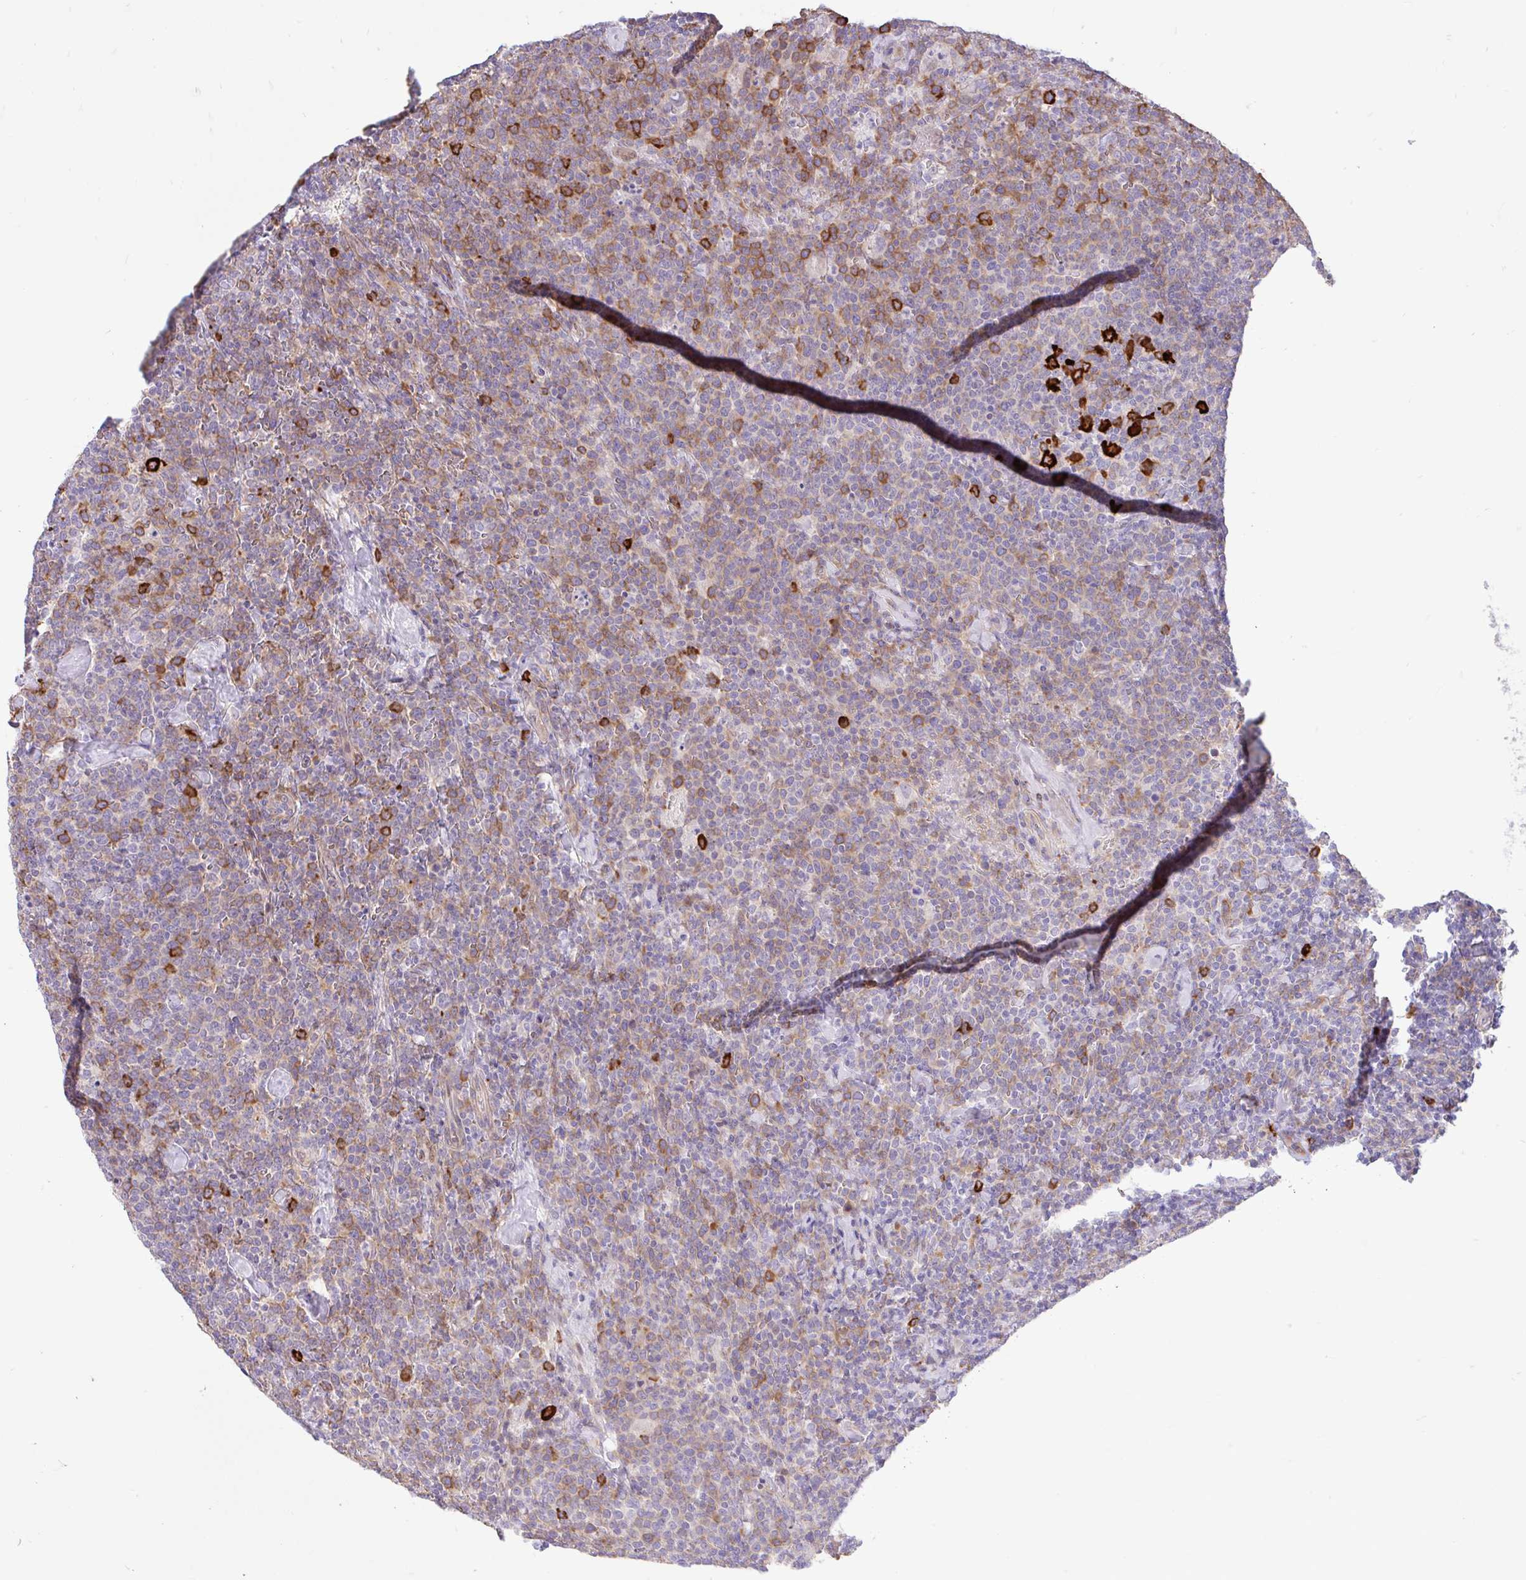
{"staining": {"intensity": "moderate", "quantity": ">75%", "location": "cytoplasmic/membranous"}, "tissue": "lymphoma", "cell_type": "Tumor cells", "image_type": "cancer", "snomed": [{"axis": "morphology", "description": "Malignant lymphoma, non-Hodgkin's type, High grade"}, {"axis": "topography", "description": "Lymph node"}], "caption": "A high-resolution histopathology image shows immunohistochemistry staining of high-grade malignant lymphoma, non-Hodgkin's type, which demonstrates moderate cytoplasmic/membranous positivity in about >75% of tumor cells. Nuclei are stained in blue.", "gene": "EEF1A2", "patient": {"sex": "male", "age": 61}}